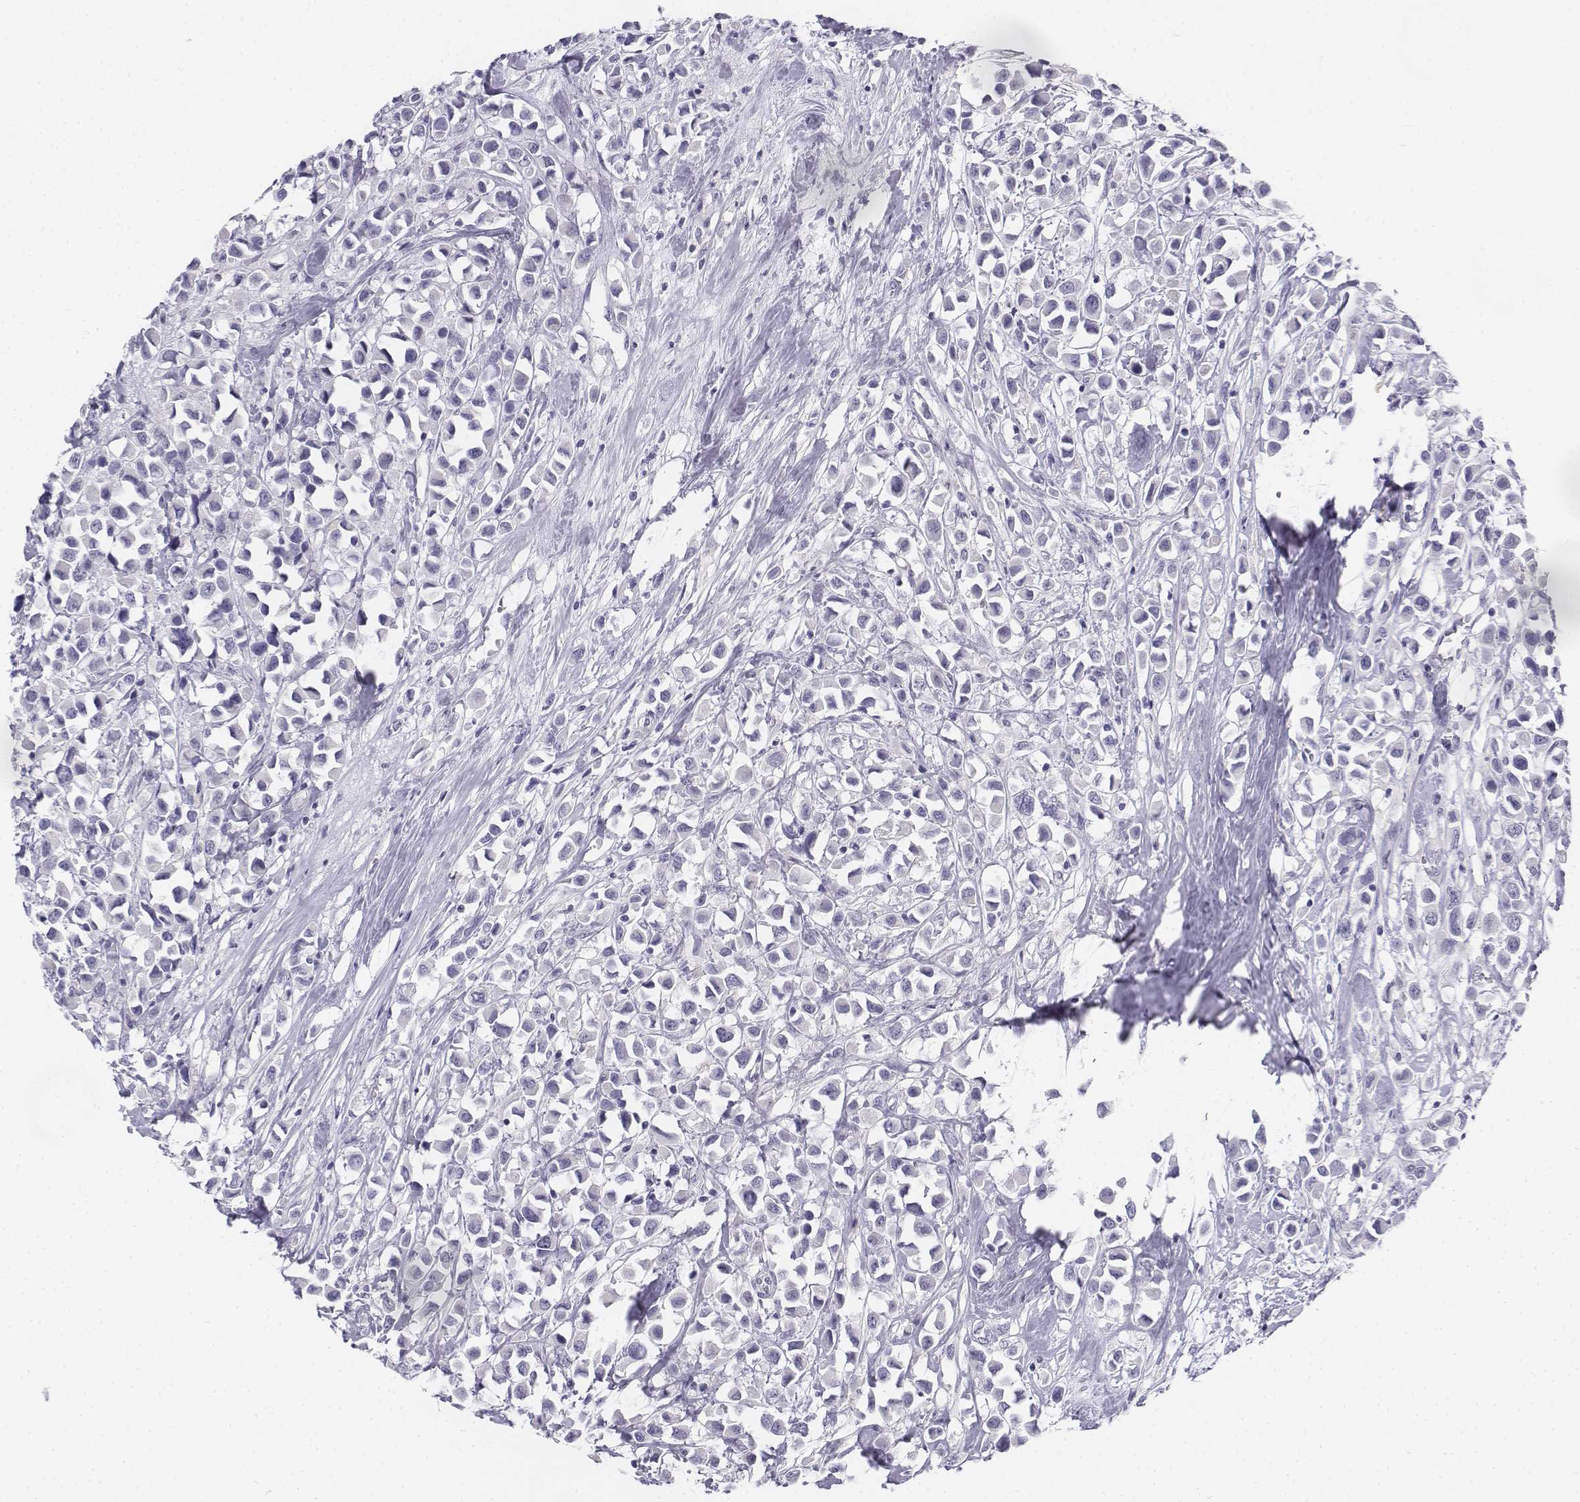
{"staining": {"intensity": "negative", "quantity": "none", "location": "none"}, "tissue": "breast cancer", "cell_type": "Tumor cells", "image_type": "cancer", "snomed": [{"axis": "morphology", "description": "Duct carcinoma"}, {"axis": "topography", "description": "Breast"}], "caption": "Protein analysis of breast cancer shows no significant expression in tumor cells.", "gene": "TH", "patient": {"sex": "female", "age": 61}}